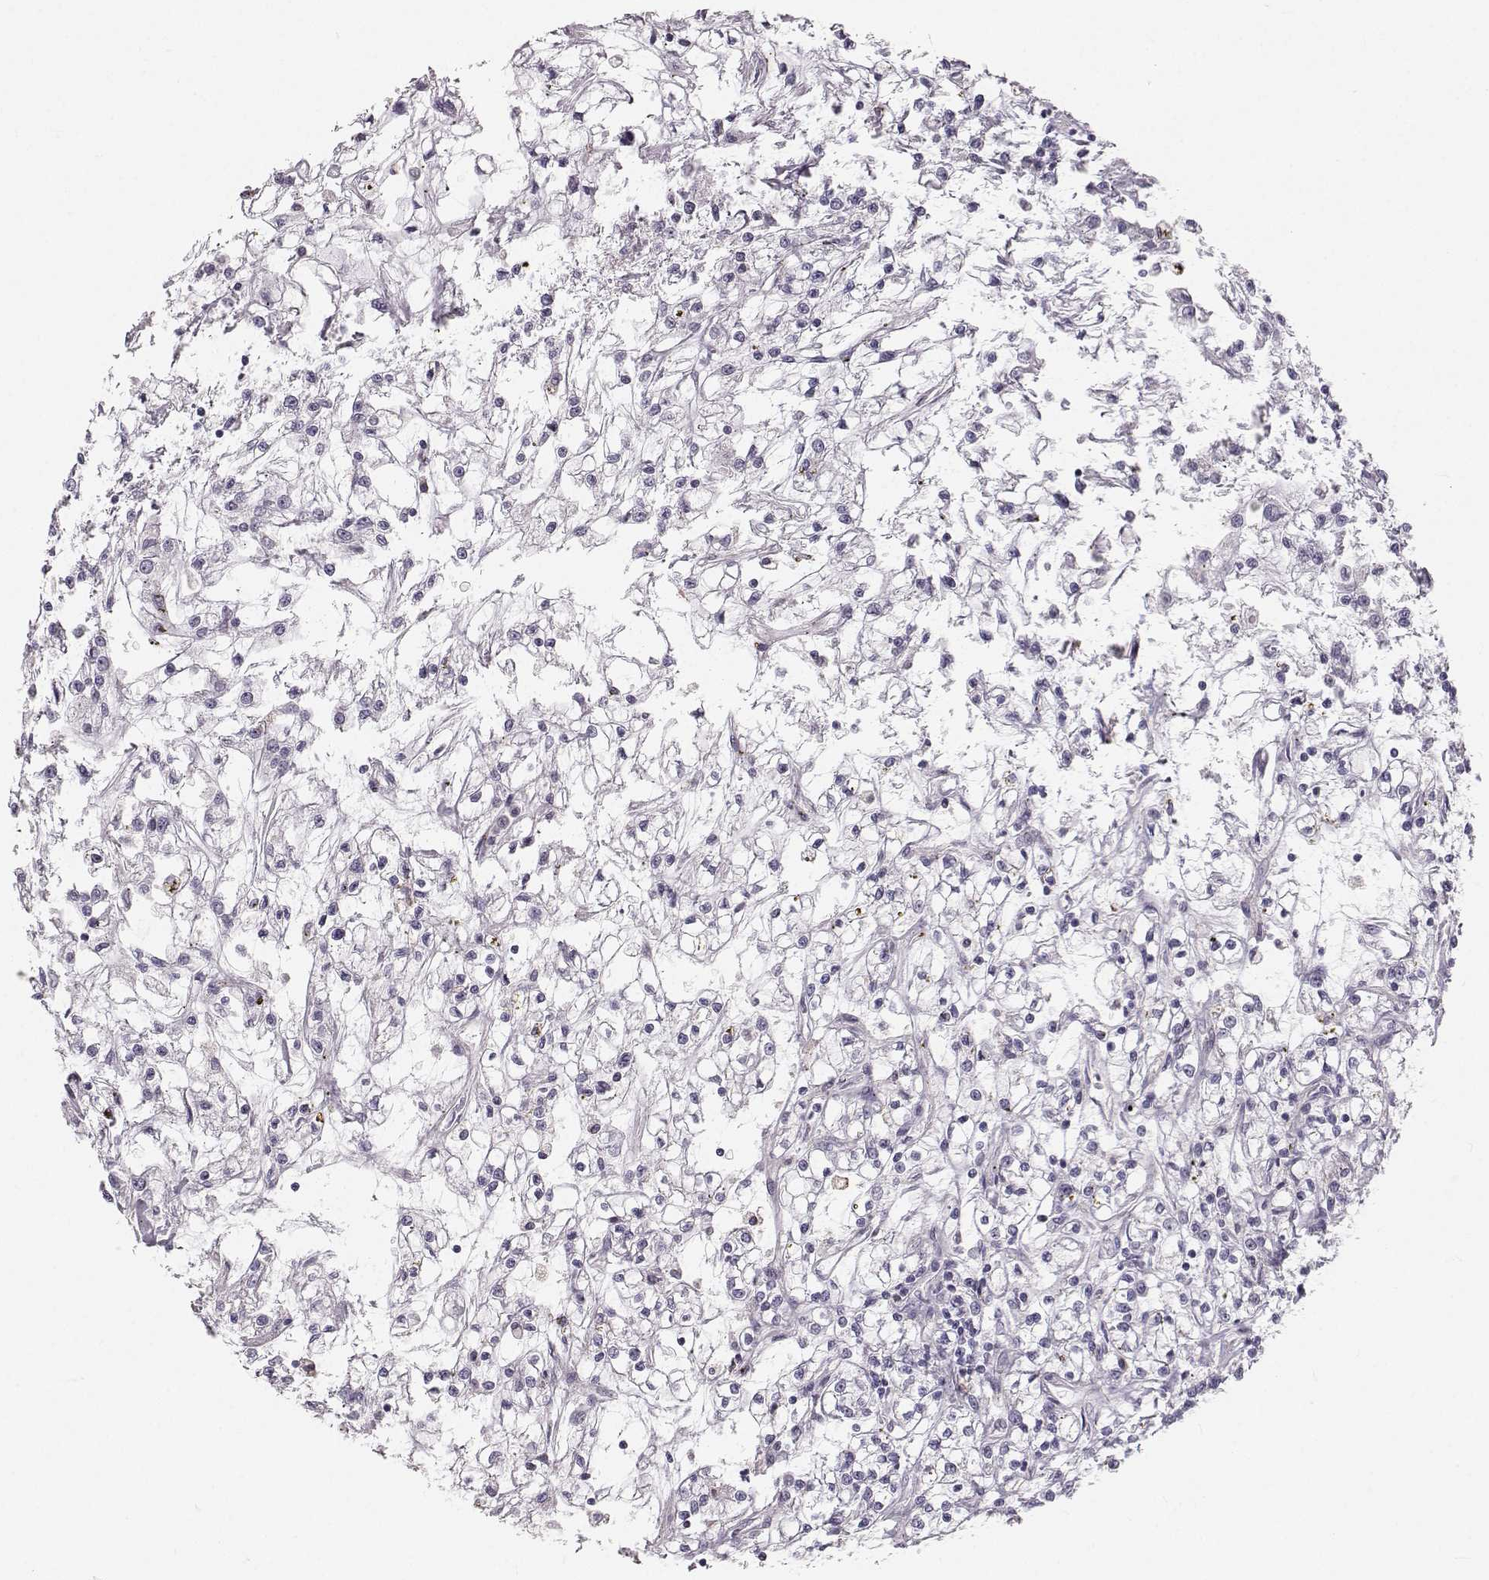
{"staining": {"intensity": "negative", "quantity": "none", "location": "none"}, "tissue": "renal cancer", "cell_type": "Tumor cells", "image_type": "cancer", "snomed": [{"axis": "morphology", "description": "Adenocarcinoma, NOS"}, {"axis": "topography", "description": "Kidney"}], "caption": "Renal cancer stained for a protein using immunohistochemistry displays no staining tumor cells.", "gene": "RUNDC3A", "patient": {"sex": "female", "age": 59}}